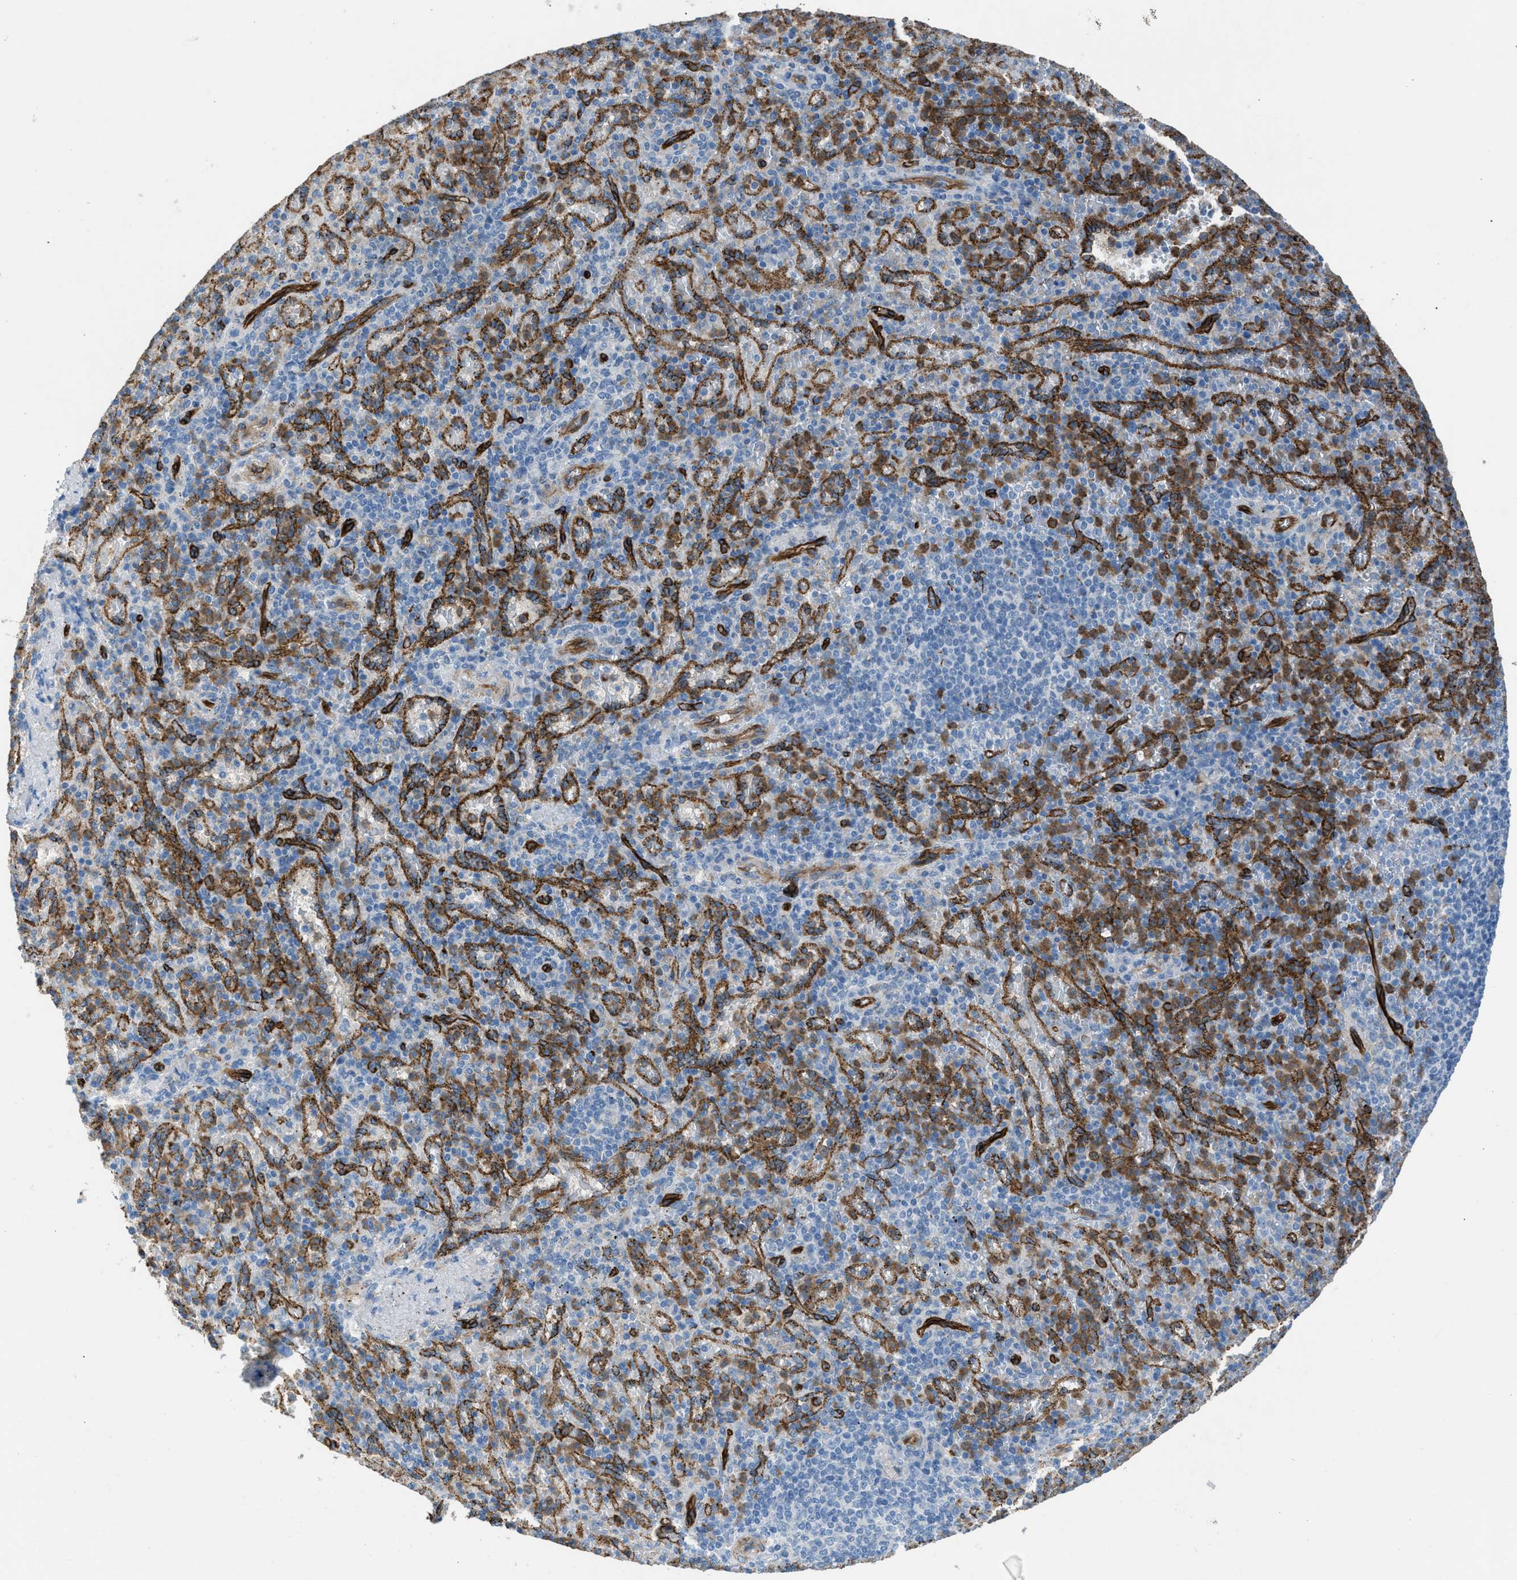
{"staining": {"intensity": "moderate", "quantity": "<25%", "location": "cytoplasmic/membranous"}, "tissue": "spleen", "cell_type": "Cells in red pulp", "image_type": "normal", "snomed": [{"axis": "morphology", "description": "Normal tissue, NOS"}, {"axis": "topography", "description": "Spleen"}], "caption": "Immunohistochemical staining of benign human spleen exhibits moderate cytoplasmic/membranous protein expression in approximately <25% of cells in red pulp.", "gene": "DYSF", "patient": {"sex": "female", "age": 74}}